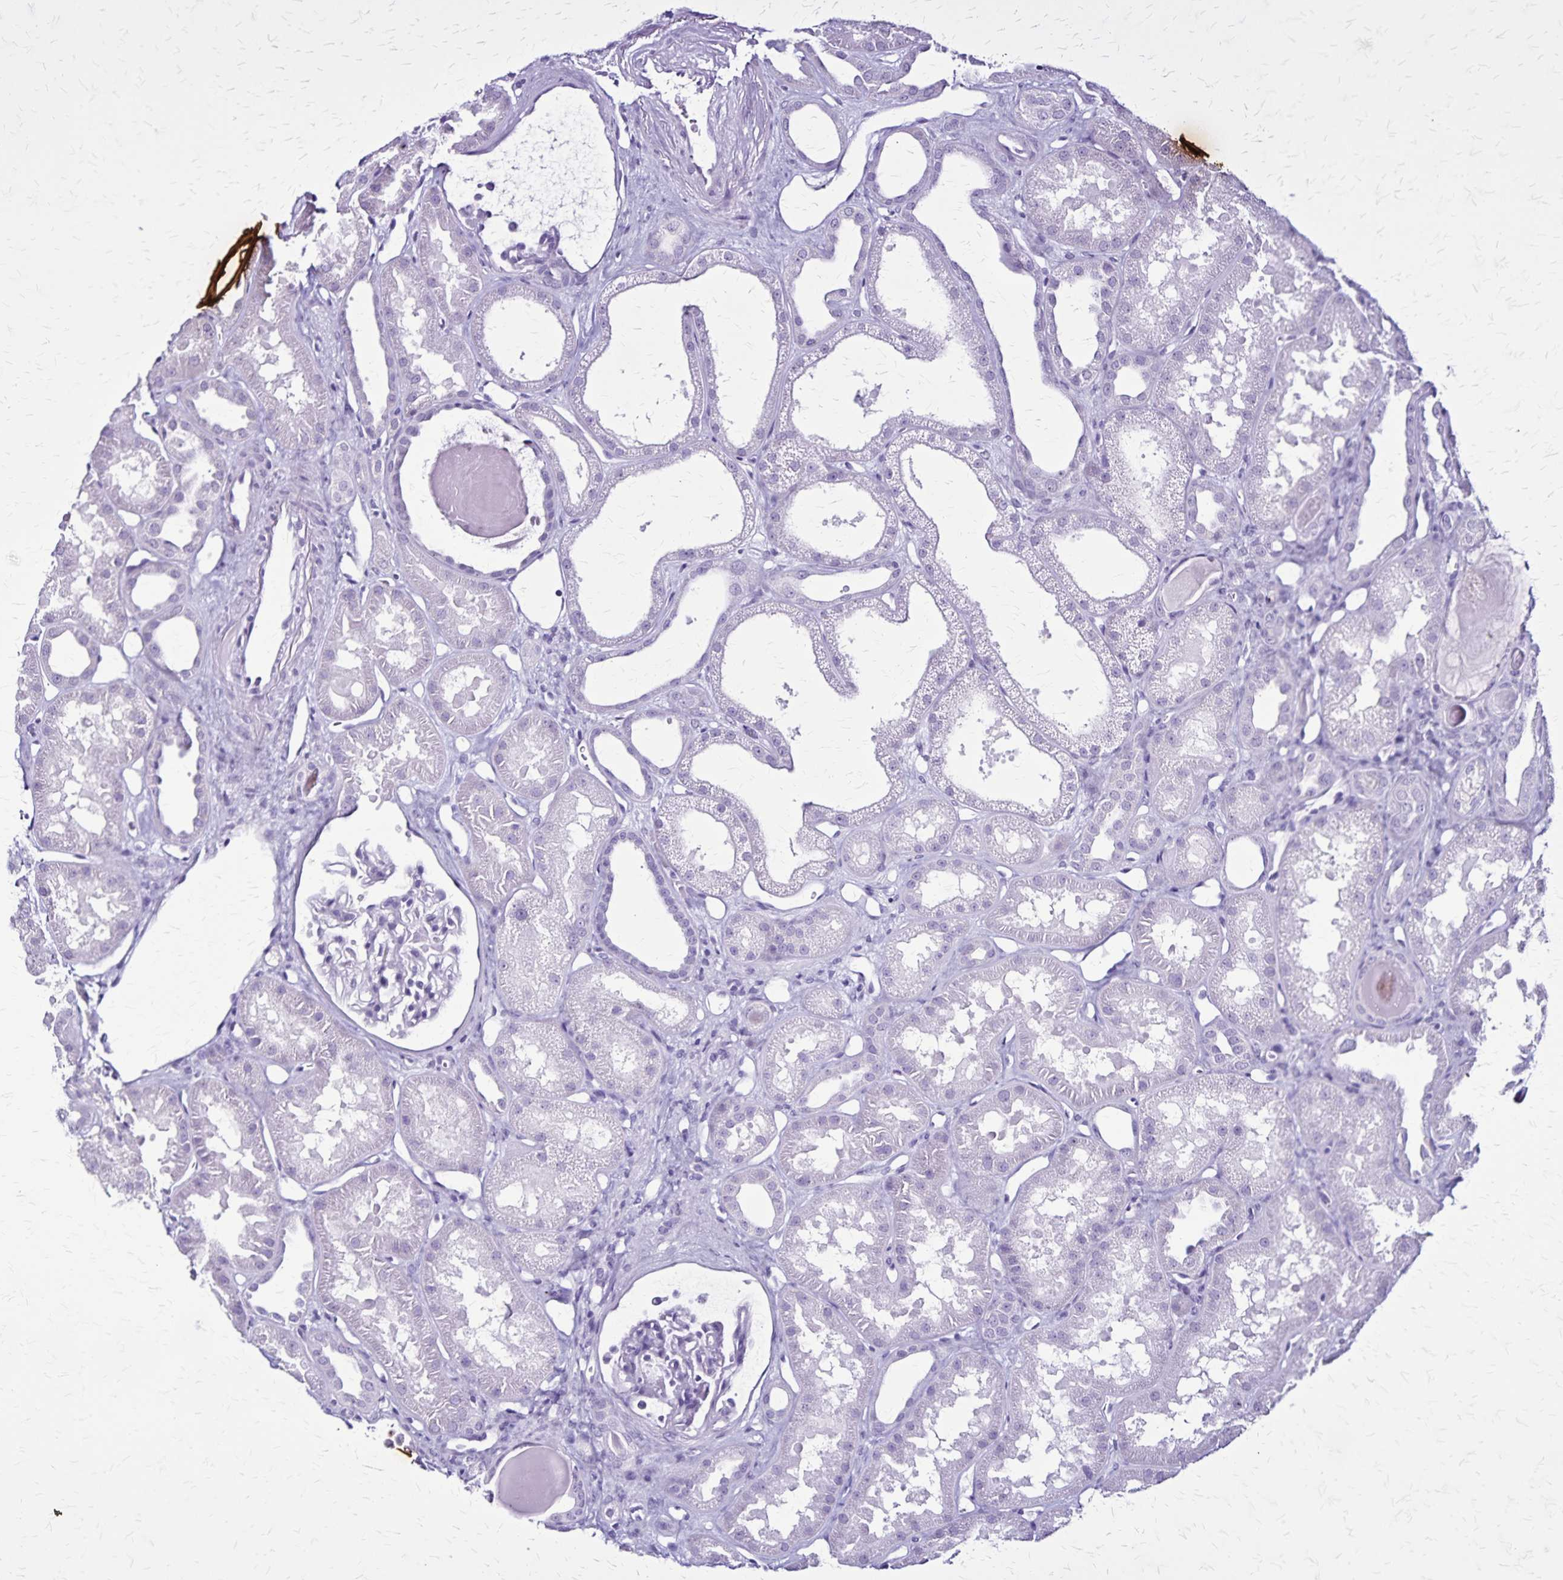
{"staining": {"intensity": "negative", "quantity": "none", "location": "none"}, "tissue": "kidney", "cell_type": "Cells in glomeruli", "image_type": "normal", "snomed": [{"axis": "morphology", "description": "Normal tissue, NOS"}, {"axis": "topography", "description": "Kidney"}], "caption": "Kidney was stained to show a protein in brown. There is no significant expression in cells in glomeruli. The staining is performed using DAB (3,3'-diaminobenzidine) brown chromogen with nuclei counter-stained in using hematoxylin.", "gene": "KRT2", "patient": {"sex": "male", "age": 61}}